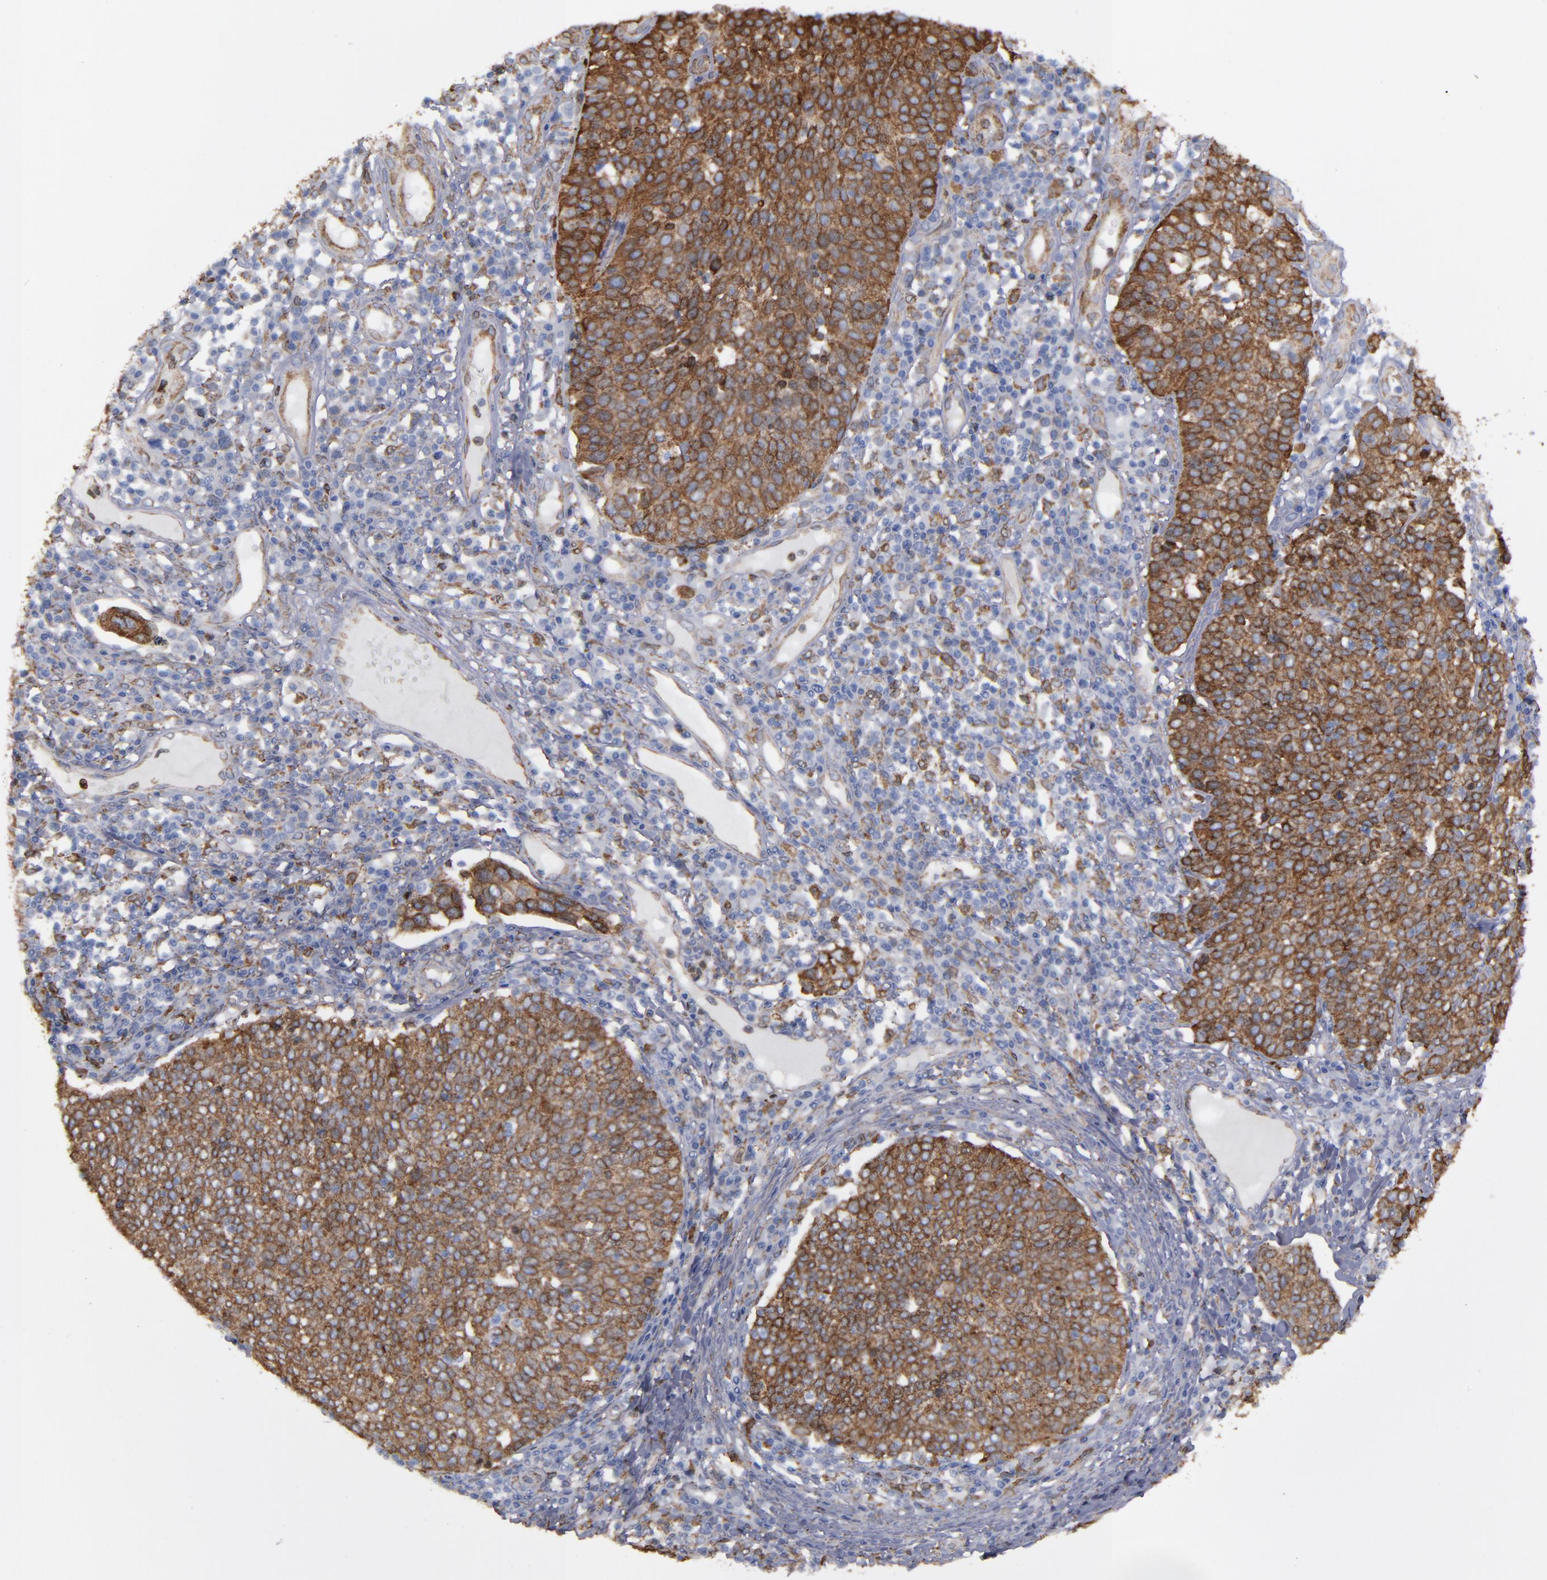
{"staining": {"intensity": "strong", "quantity": ">75%", "location": "cytoplasmic/membranous"}, "tissue": "cervical cancer", "cell_type": "Tumor cells", "image_type": "cancer", "snomed": [{"axis": "morphology", "description": "Squamous cell carcinoma, NOS"}, {"axis": "topography", "description": "Cervix"}], "caption": "Approximately >75% of tumor cells in cervical cancer (squamous cell carcinoma) demonstrate strong cytoplasmic/membranous protein positivity as visualized by brown immunohistochemical staining.", "gene": "ERLIN2", "patient": {"sex": "female", "age": 40}}